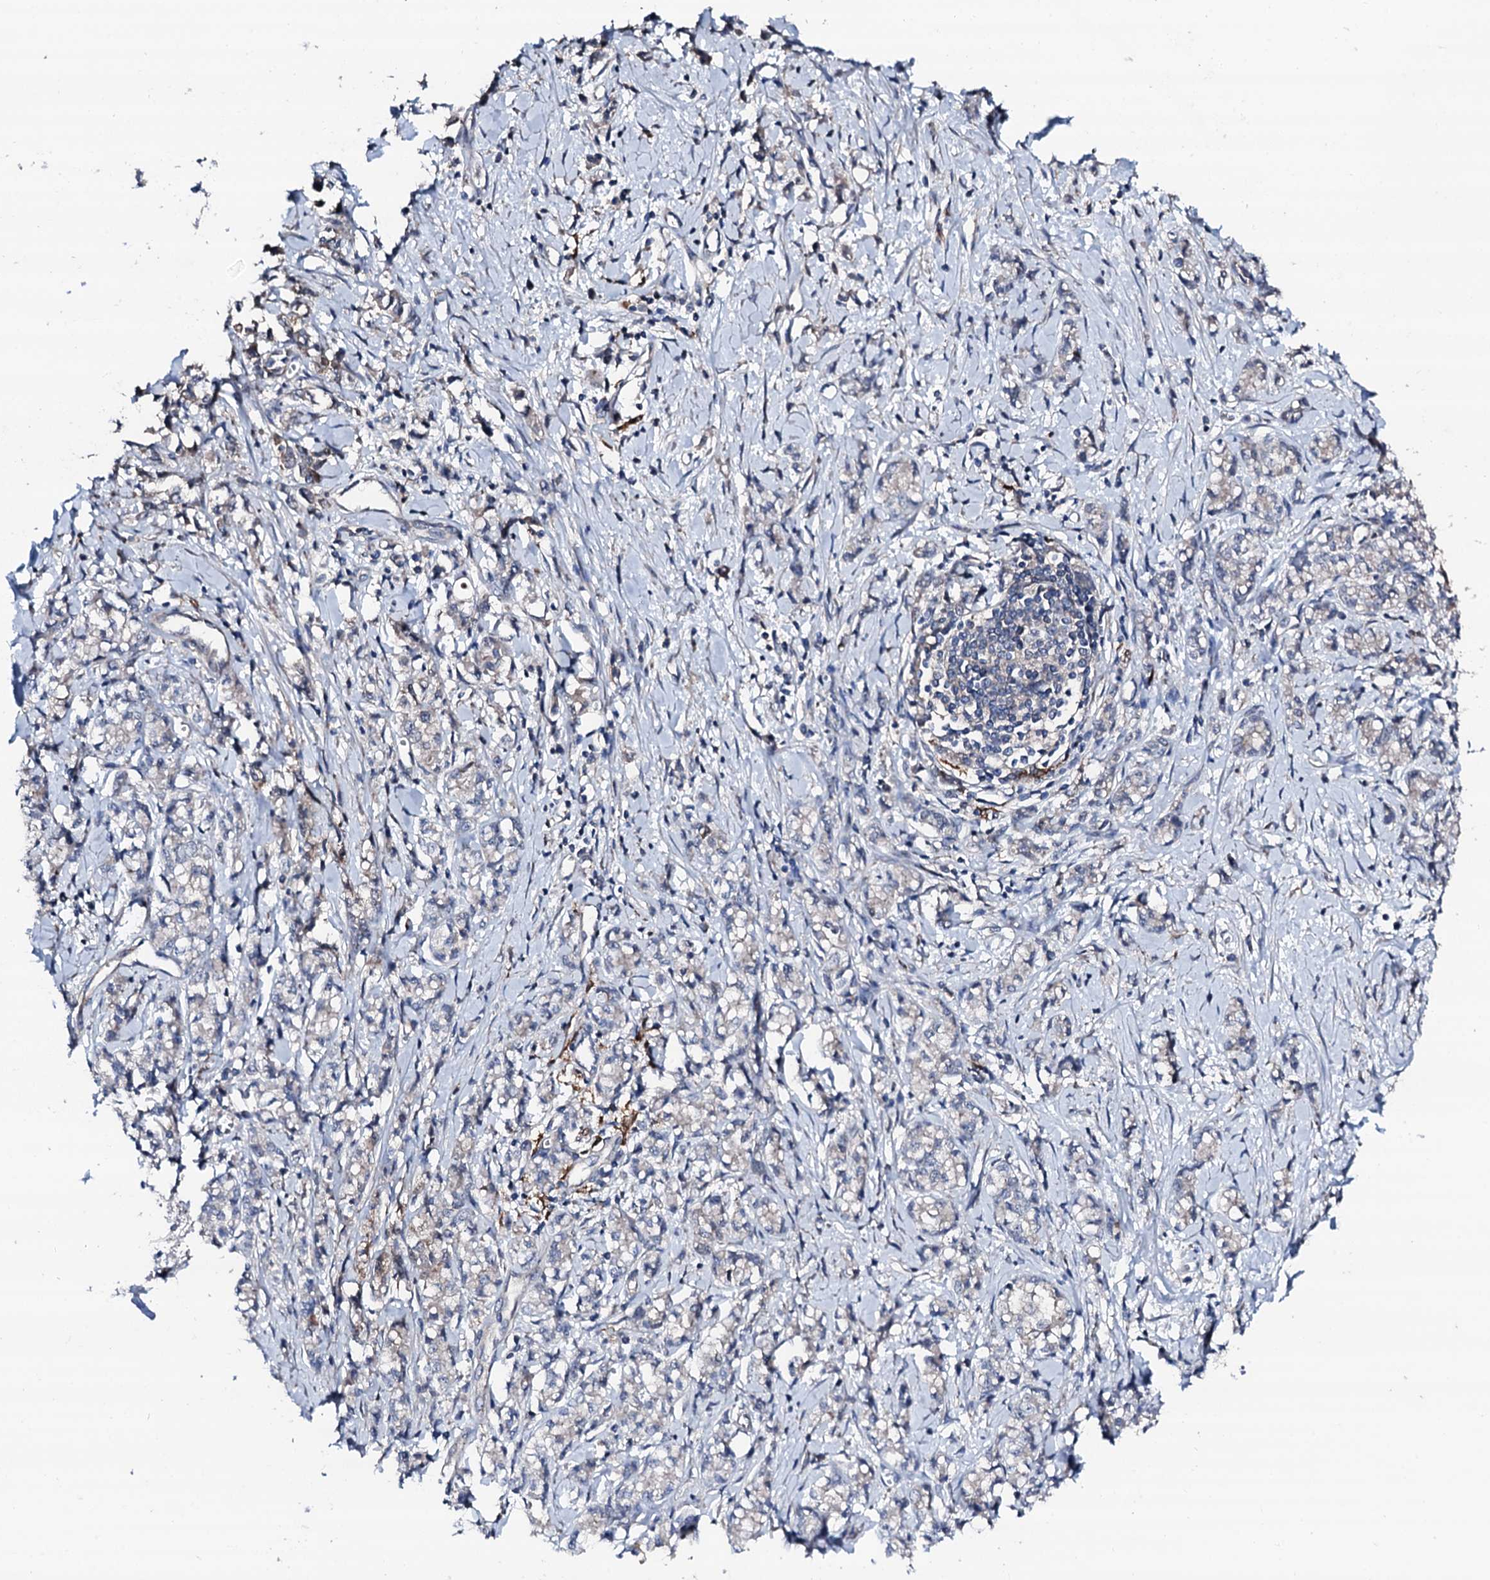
{"staining": {"intensity": "negative", "quantity": "none", "location": "none"}, "tissue": "stomach cancer", "cell_type": "Tumor cells", "image_type": "cancer", "snomed": [{"axis": "morphology", "description": "Adenocarcinoma, NOS"}, {"axis": "topography", "description": "Stomach"}], "caption": "Micrograph shows no significant protein staining in tumor cells of stomach cancer.", "gene": "TRAFD1", "patient": {"sex": "female", "age": 76}}